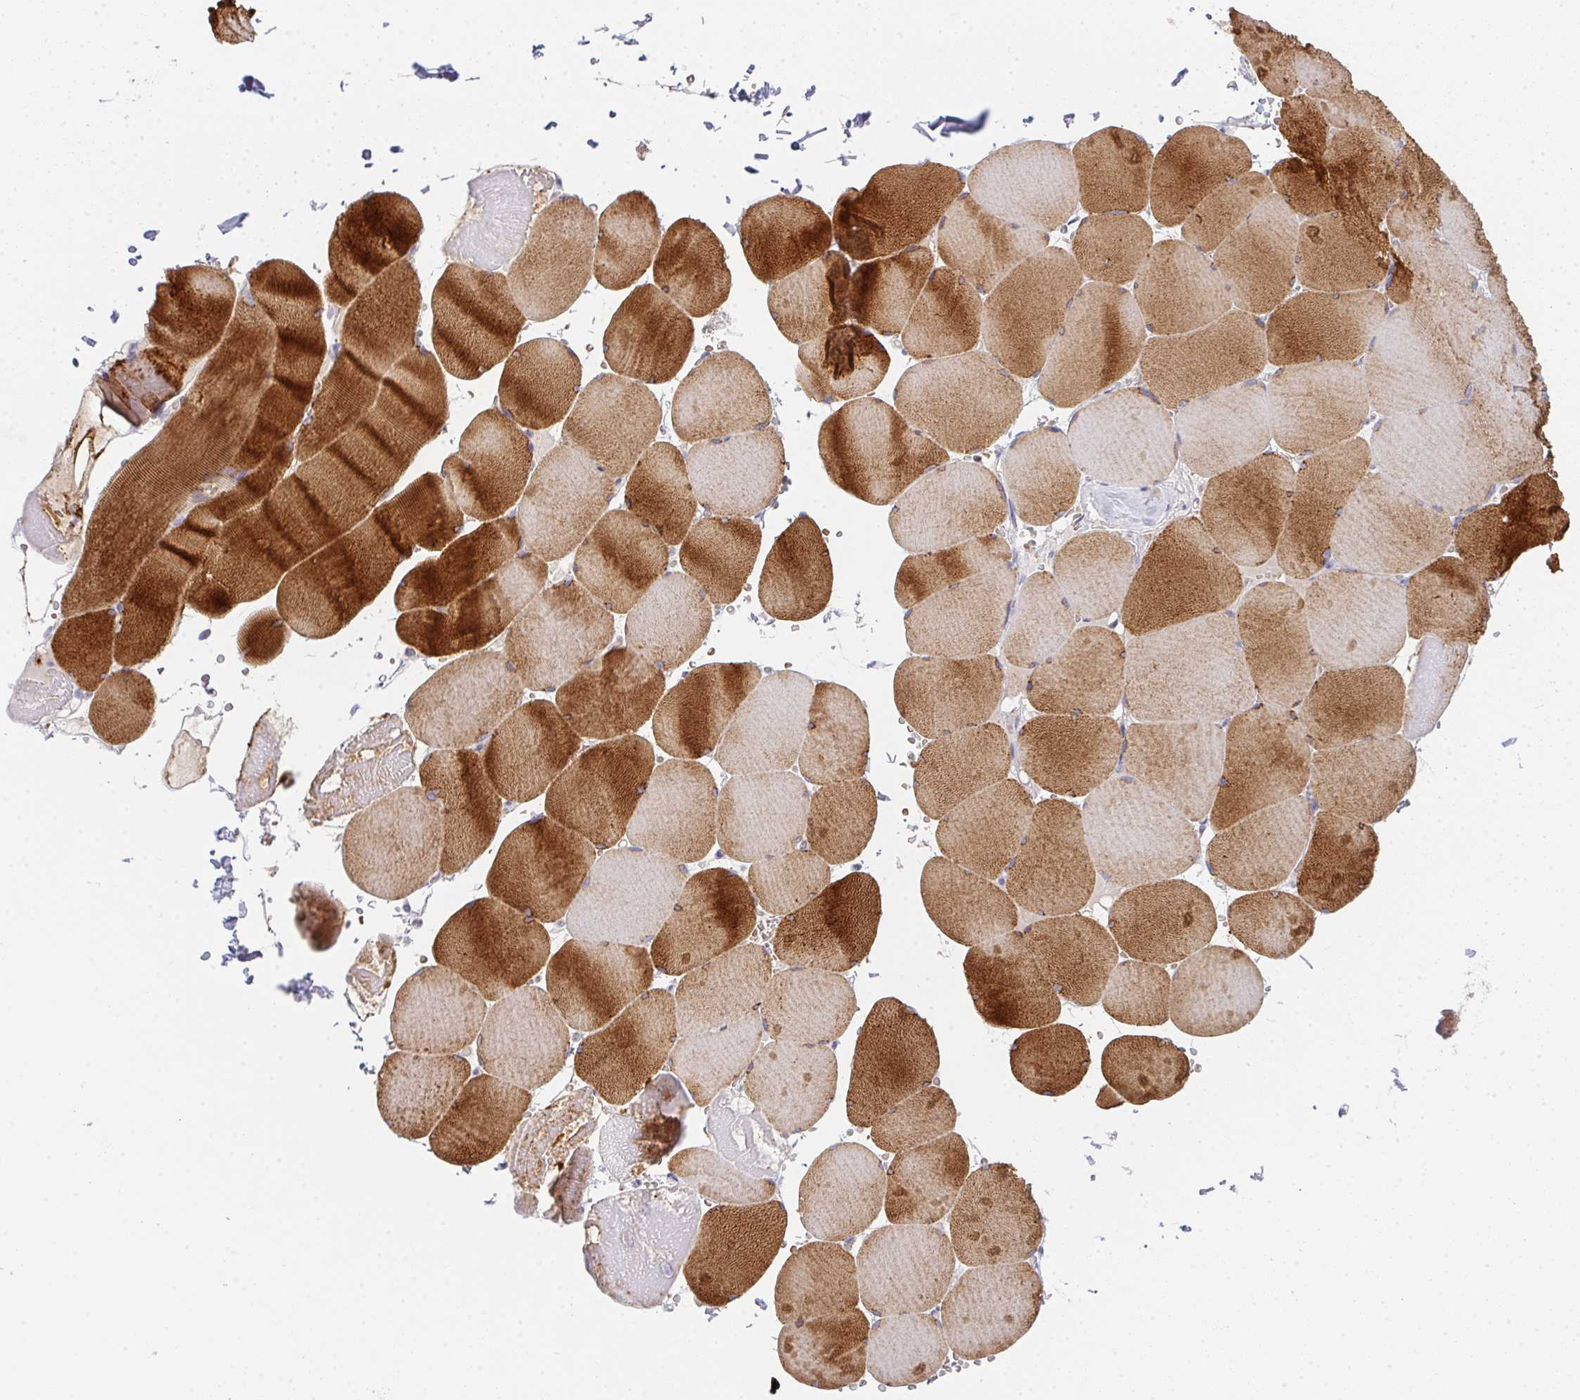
{"staining": {"intensity": "strong", "quantity": "25%-75%", "location": "cytoplasmic/membranous"}, "tissue": "skeletal muscle", "cell_type": "Myocytes", "image_type": "normal", "snomed": [{"axis": "morphology", "description": "Normal tissue, NOS"}, {"axis": "topography", "description": "Skeletal muscle"}, {"axis": "topography", "description": "Head-Neck"}], "caption": "Strong cytoplasmic/membranous staining for a protein is identified in approximately 25%-75% of myocytes of normal skeletal muscle using IHC.", "gene": "CACNA1S", "patient": {"sex": "male", "age": 66}}